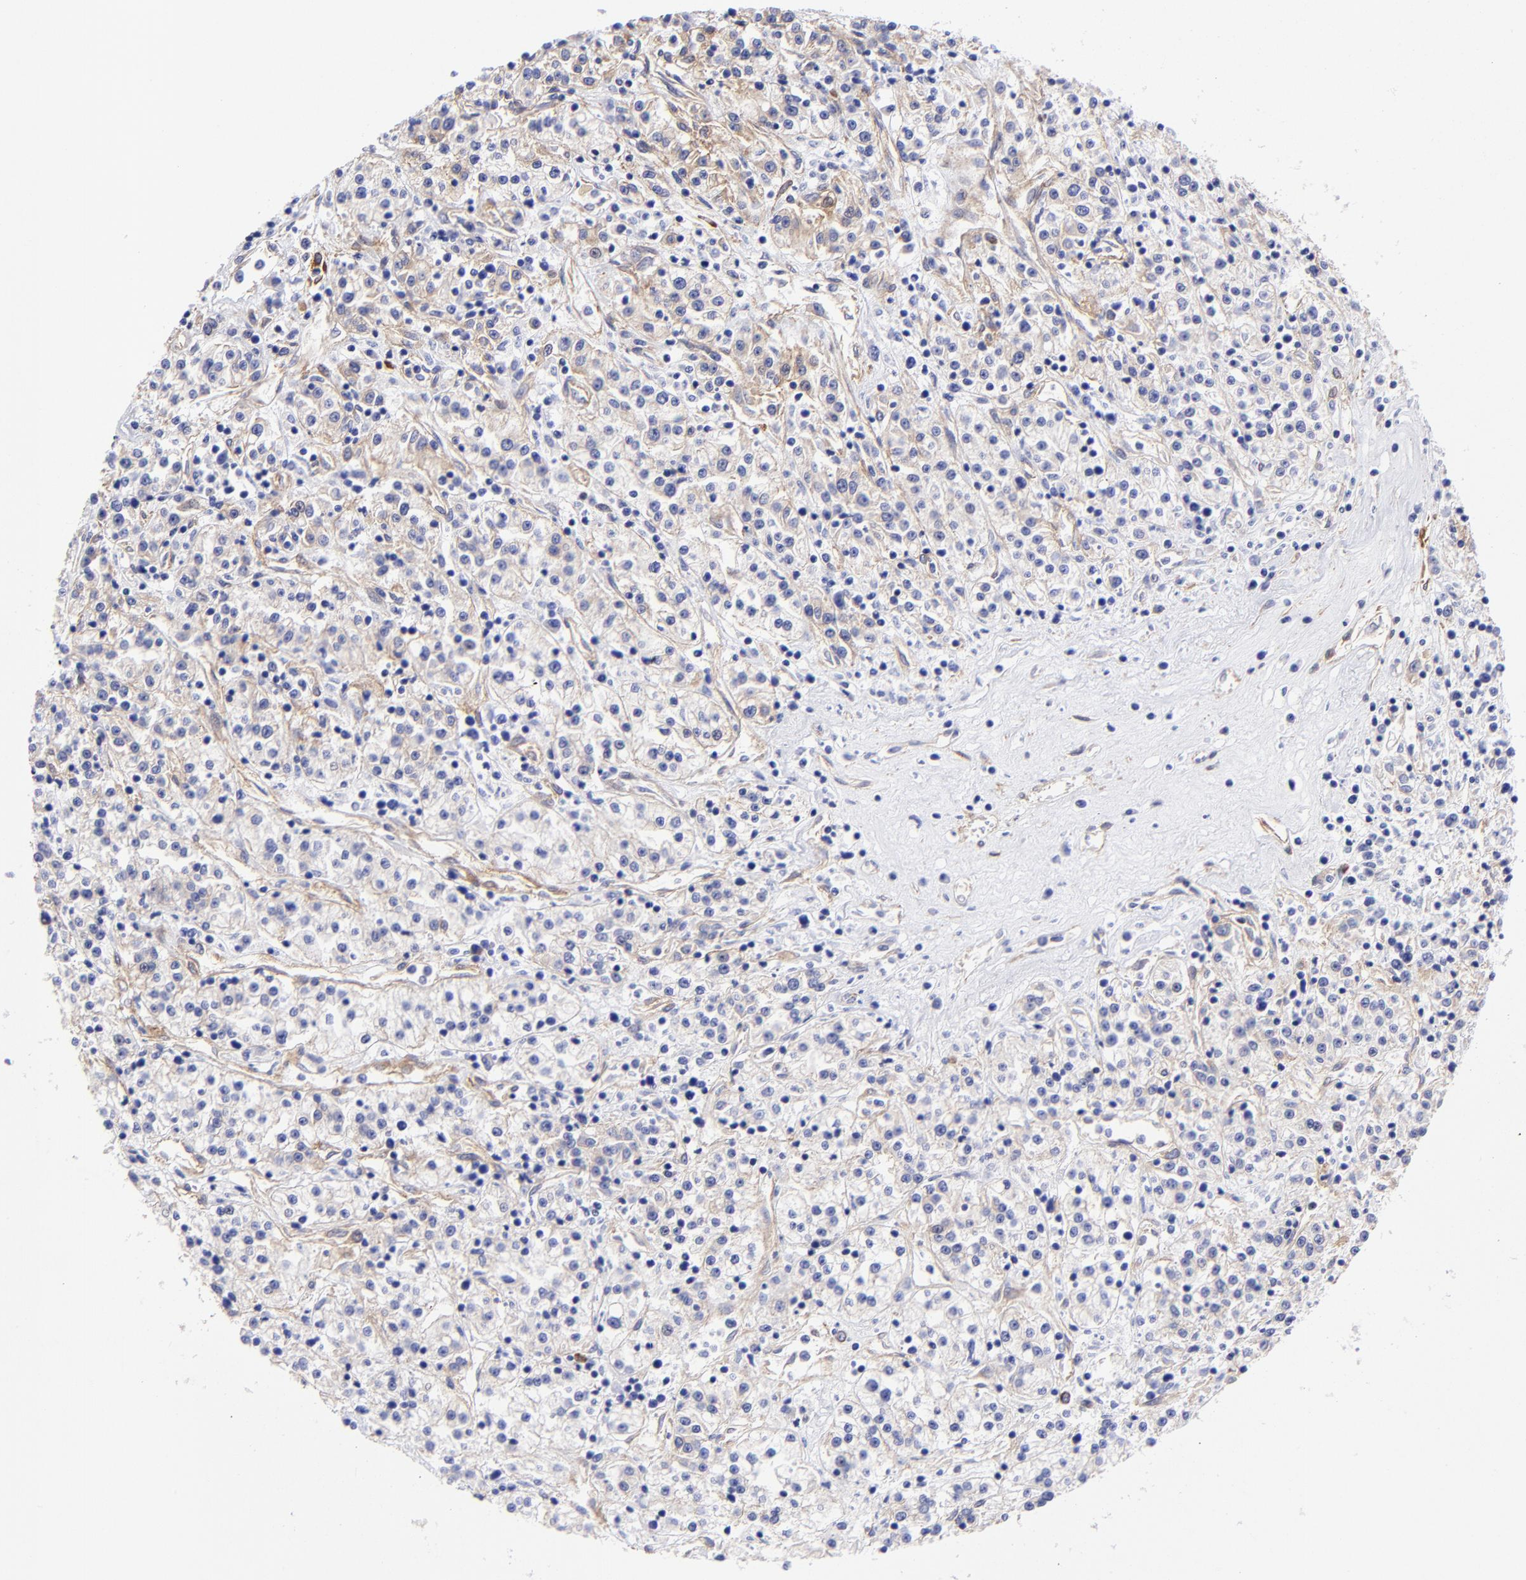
{"staining": {"intensity": "moderate", "quantity": "<25%", "location": "cytoplasmic/membranous"}, "tissue": "renal cancer", "cell_type": "Tumor cells", "image_type": "cancer", "snomed": [{"axis": "morphology", "description": "Adenocarcinoma, NOS"}, {"axis": "topography", "description": "Kidney"}], "caption": "A brown stain shows moderate cytoplasmic/membranous staining of a protein in human renal cancer (adenocarcinoma) tumor cells.", "gene": "PPFIBP1", "patient": {"sex": "female", "age": 76}}